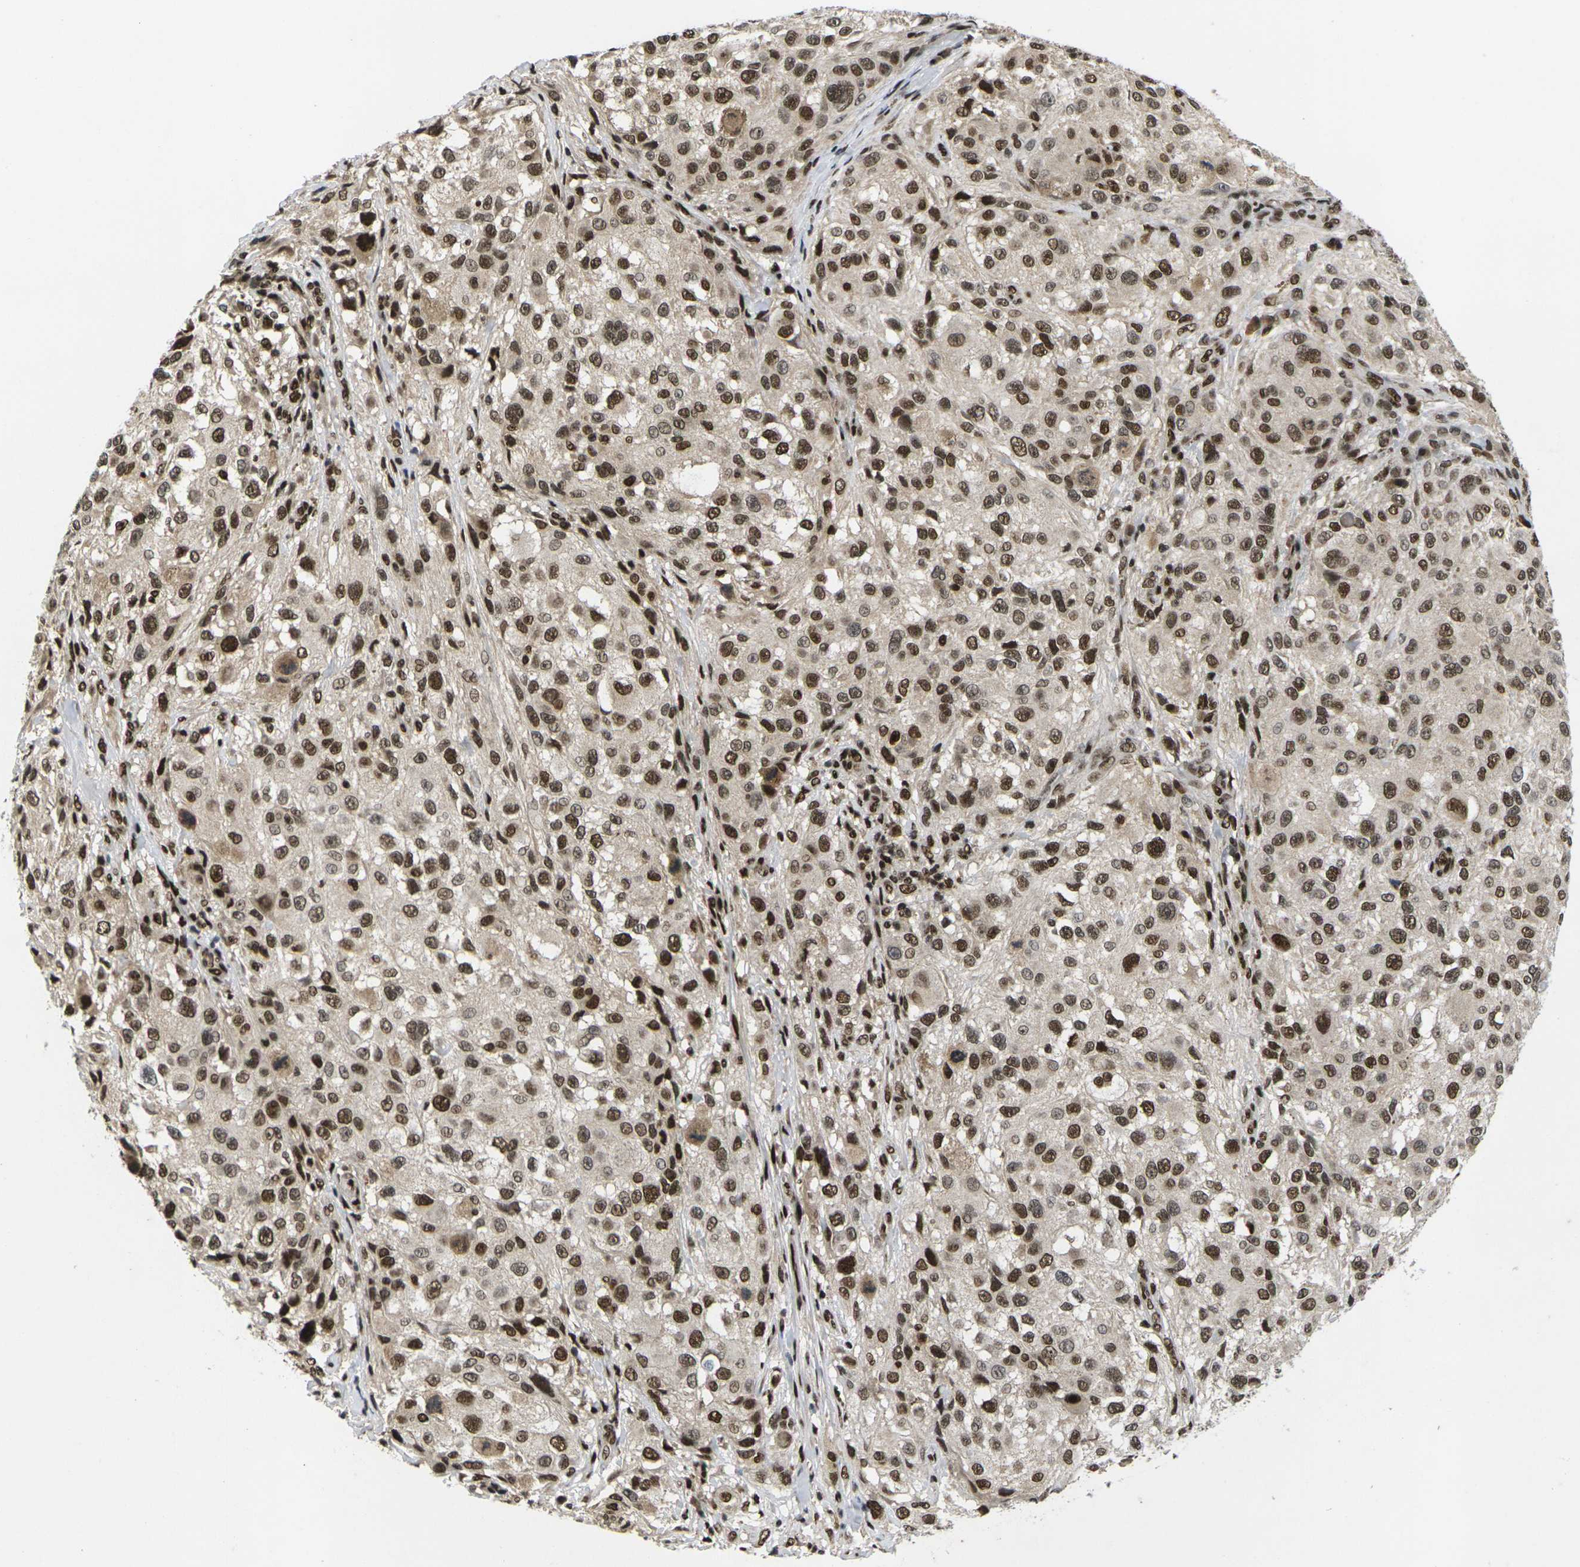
{"staining": {"intensity": "strong", "quantity": ">75%", "location": "nuclear"}, "tissue": "melanoma", "cell_type": "Tumor cells", "image_type": "cancer", "snomed": [{"axis": "morphology", "description": "Necrosis, NOS"}, {"axis": "morphology", "description": "Malignant melanoma, NOS"}, {"axis": "topography", "description": "Skin"}], "caption": "Tumor cells show high levels of strong nuclear expression in about >75% of cells in human malignant melanoma.", "gene": "GTF2E1", "patient": {"sex": "female", "age": 87}}